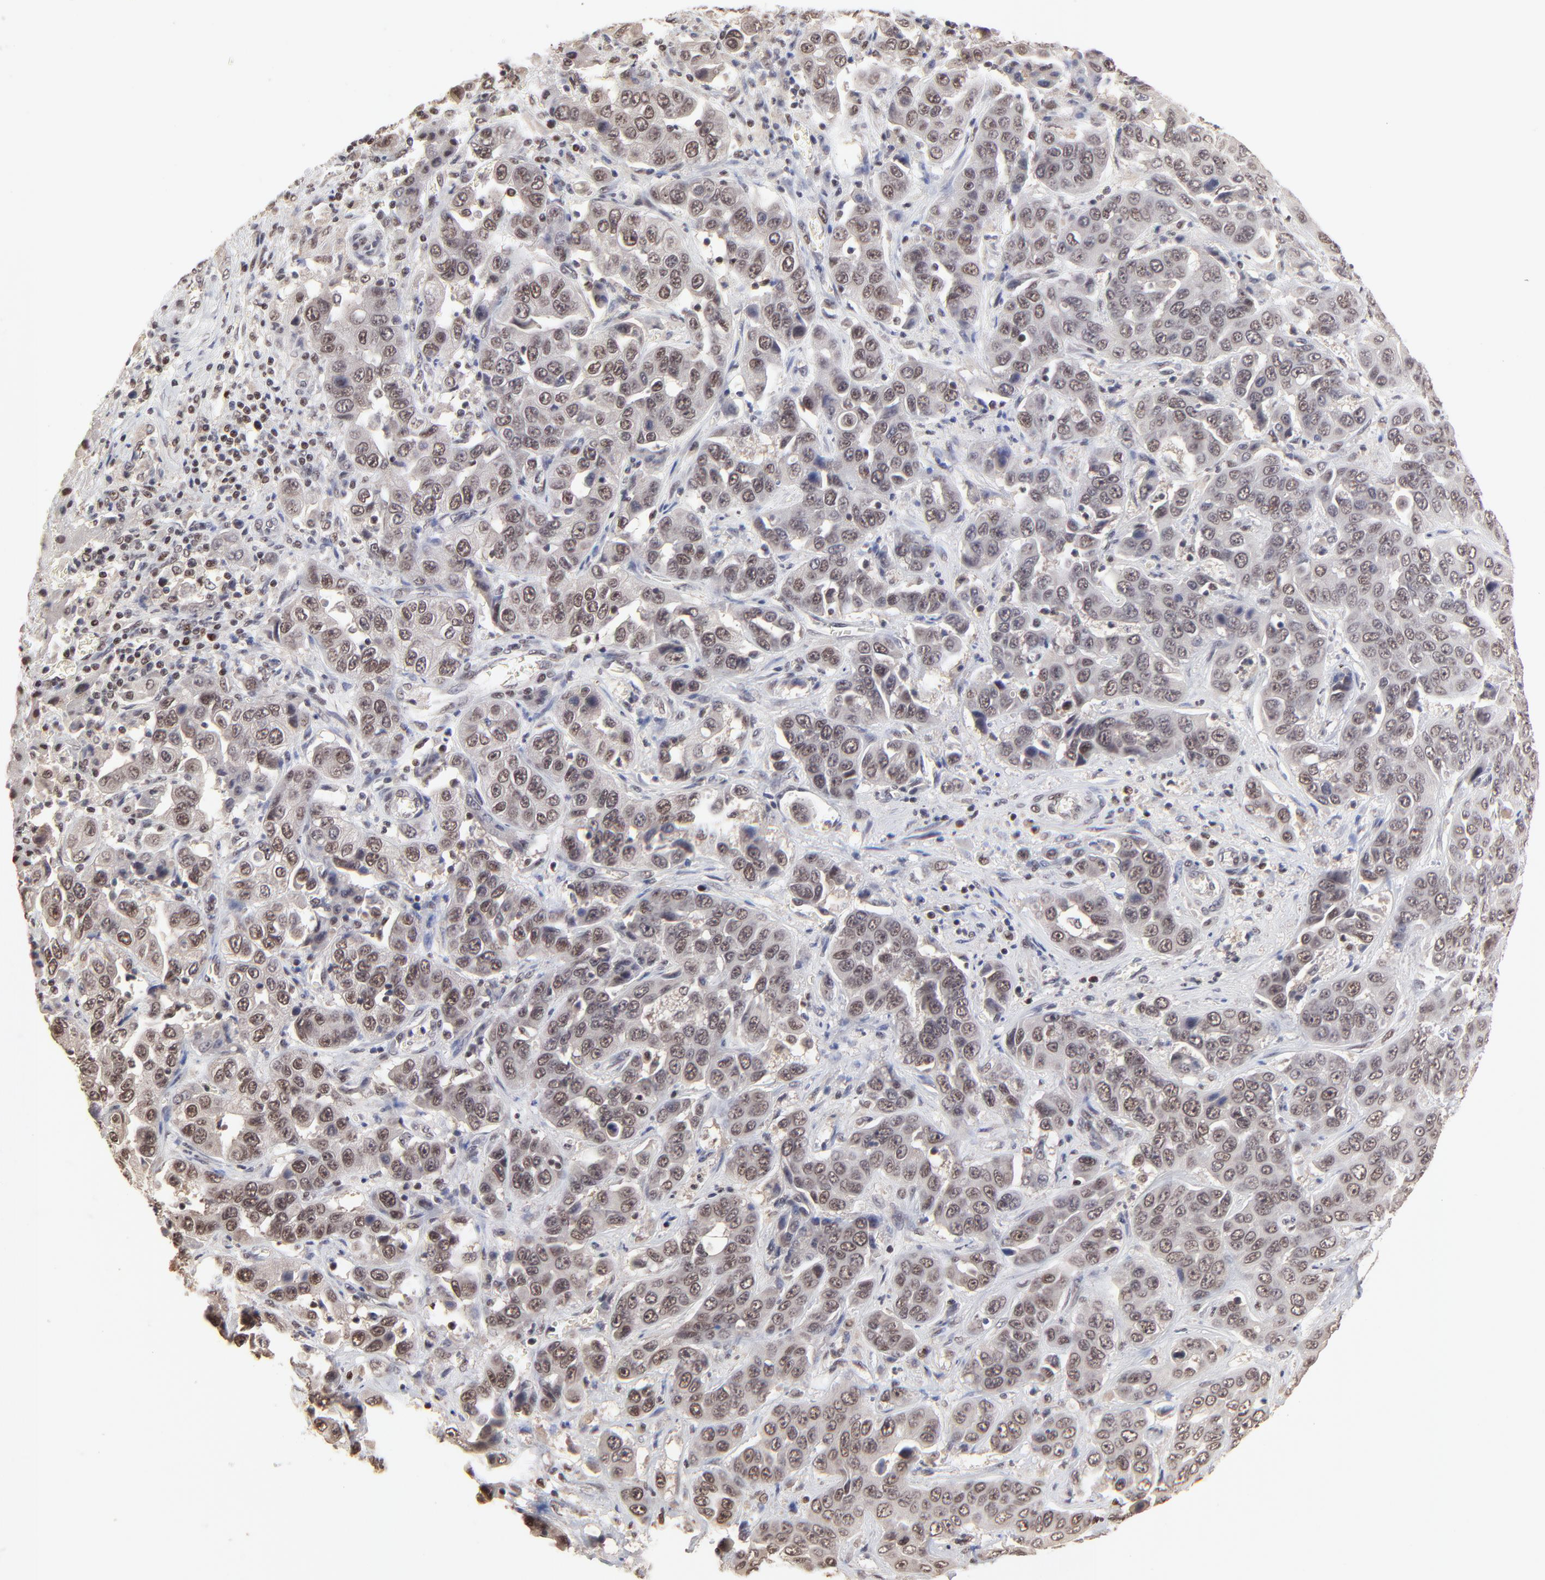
{"staining": {"intensity": "moderate", "quantity": "25%-75%", "location": "nuclear"}, "tissue": "liver cancer", "cell_type": "Tumor cells", "image_type": "cancer", "snomed": [{"axis": "morphology", "description": "Cholangiocarcinoma"}, {"axis": "topography", "description": "Liver"}], "caption": "A micrograph of human cholangiocarcinoma (liver) stained for a protein displays moderate nuclear brown staining in tumor cells.", "gene": "DSN1", "patient": {"sex": "female", "age": 52}}